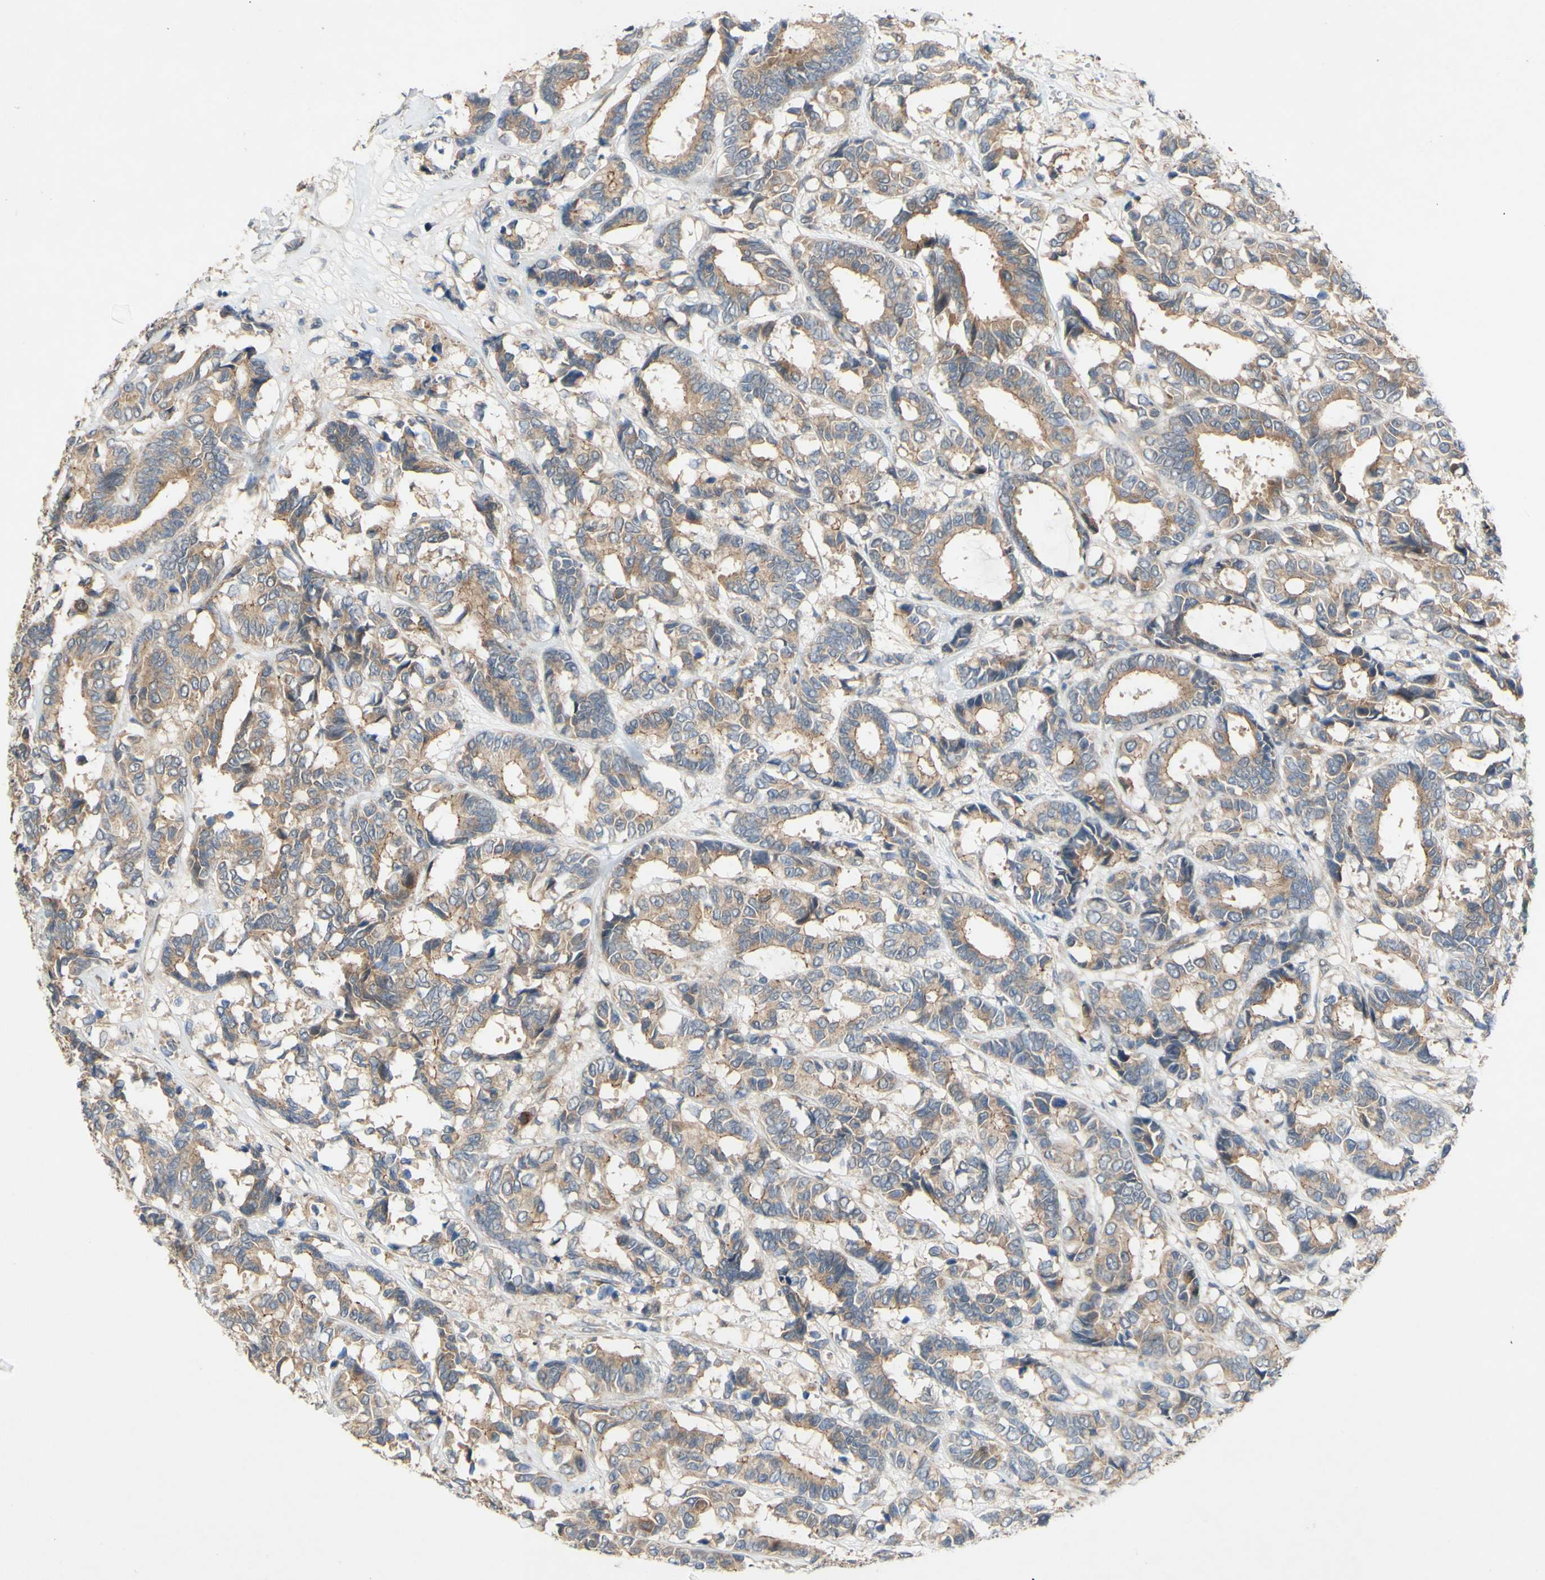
{"staining": {"intensity": "moderate", "quantity": ">75%", "location": "cytoplasmic/membranous"}, "tissue": "breast cancer", "cell_type": "Tumor cells", "image_type": "cancer", "snomed": [{"axis": "morphology", "description": "Duct carcinoma"}, {"axis": "topography", "description": "Breast"}], "caption": "A histopathology image showing moderate cytoplasmic/membranous positivity in approximately >75% of tumor cells in breast cancer (infiltrating ductal carcinoma), as visualized by brown immunohistochemical staining.", "gene": "PDGFB", "patient": {"sex": "female", "age": 87}}